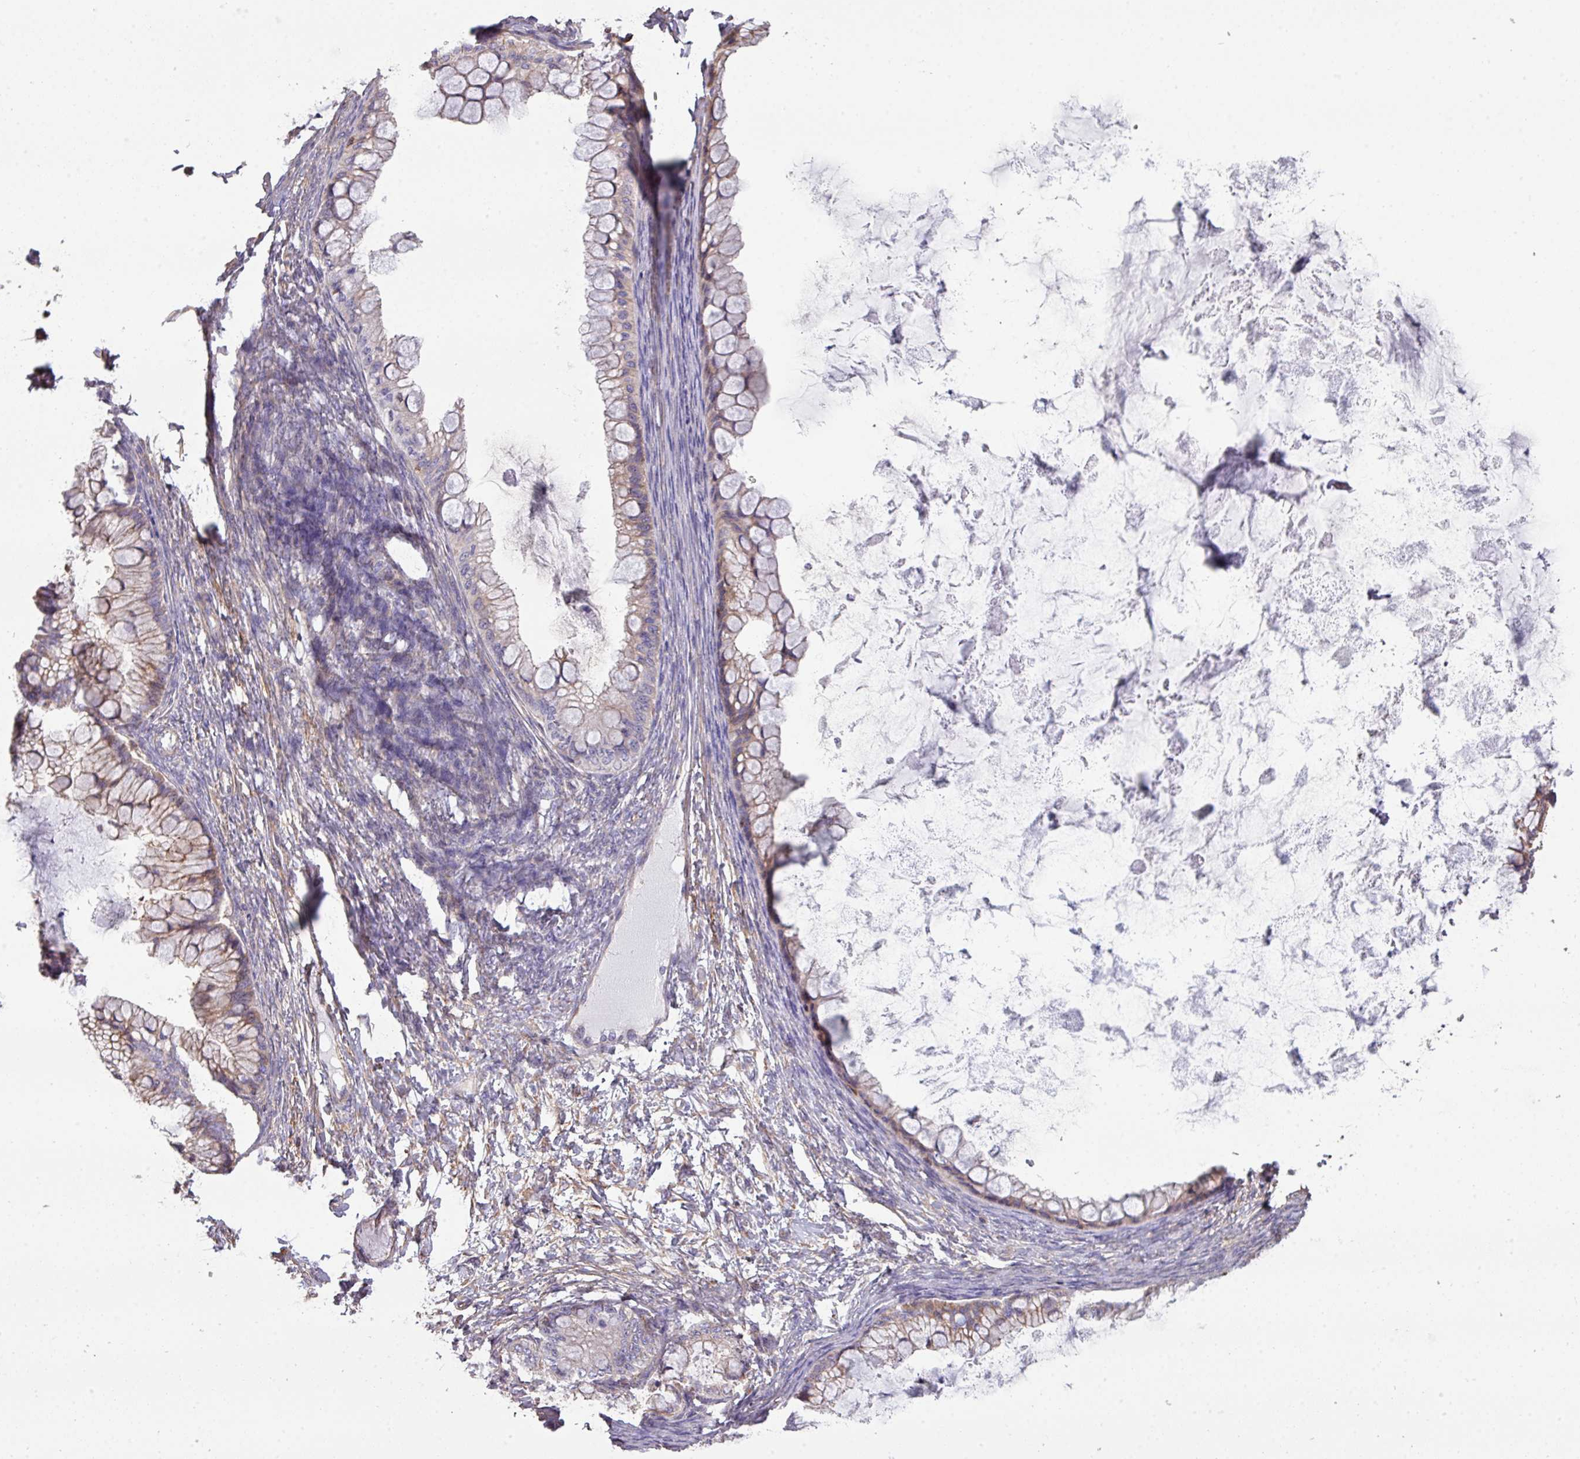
{"staining": {"intensity": "moderate", "quantity": "25%-75%", "location": "cytoplasmic/membranous"}, "tissue": "ovarian cancer", "cell_type": "Tumor cells", "image_type": "cancer", "snomed": [{"axis": "morphology", "description": "Cystadenocarcinoma, mucinous, NOS"}, {"axis": "topography", "description": "Ovary"}], "caption": "A high-resolution photomicrograph shows immunohistochemistry (IHC) staining of ovarian cancer, which demonstrates moderate cytoplasmic/membranous positivity in about 25%-75% of tumor cells.", "gene": "LRRC41", "patient": {"sex": "female", "age": 35}}